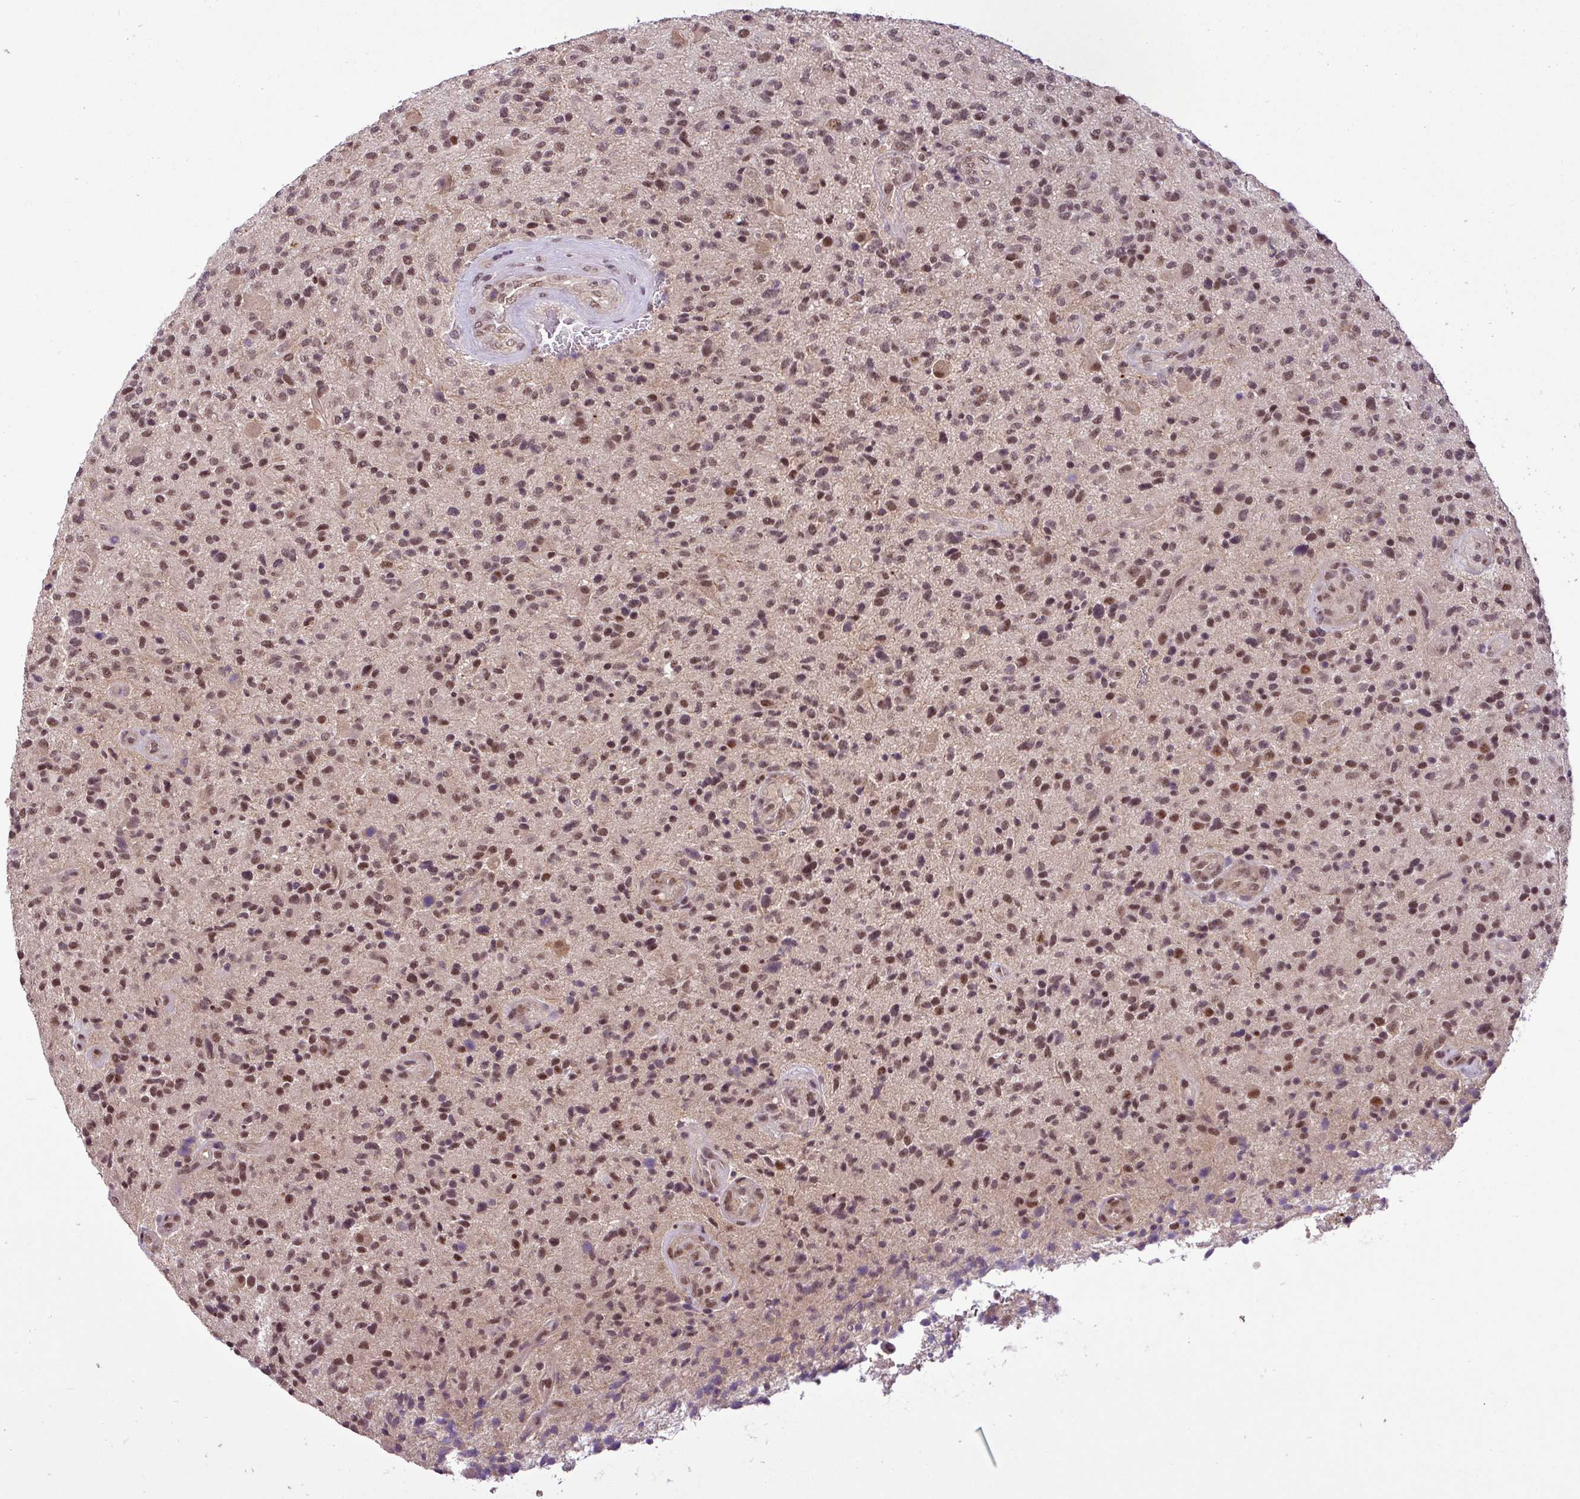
{"staining": {"intensity": "moderate", "quantity": ">75%", "location": "nuclear"}, "tissue": "glioma", "cell_type": "Tumor cells", "image_type": "cancer", "snomed": [{"axis": "morphology", "description": "Glioma, malignant, High grade"}, {"axis": "topography", "description": "Brain"}], "caption": "A brown stain shows moderate nuclear positivity of a protein in human malignant glioma (high-grade) tumor cells.", "gene": "MFHAS1", "patient": {"sex": "male", "age": 47}}